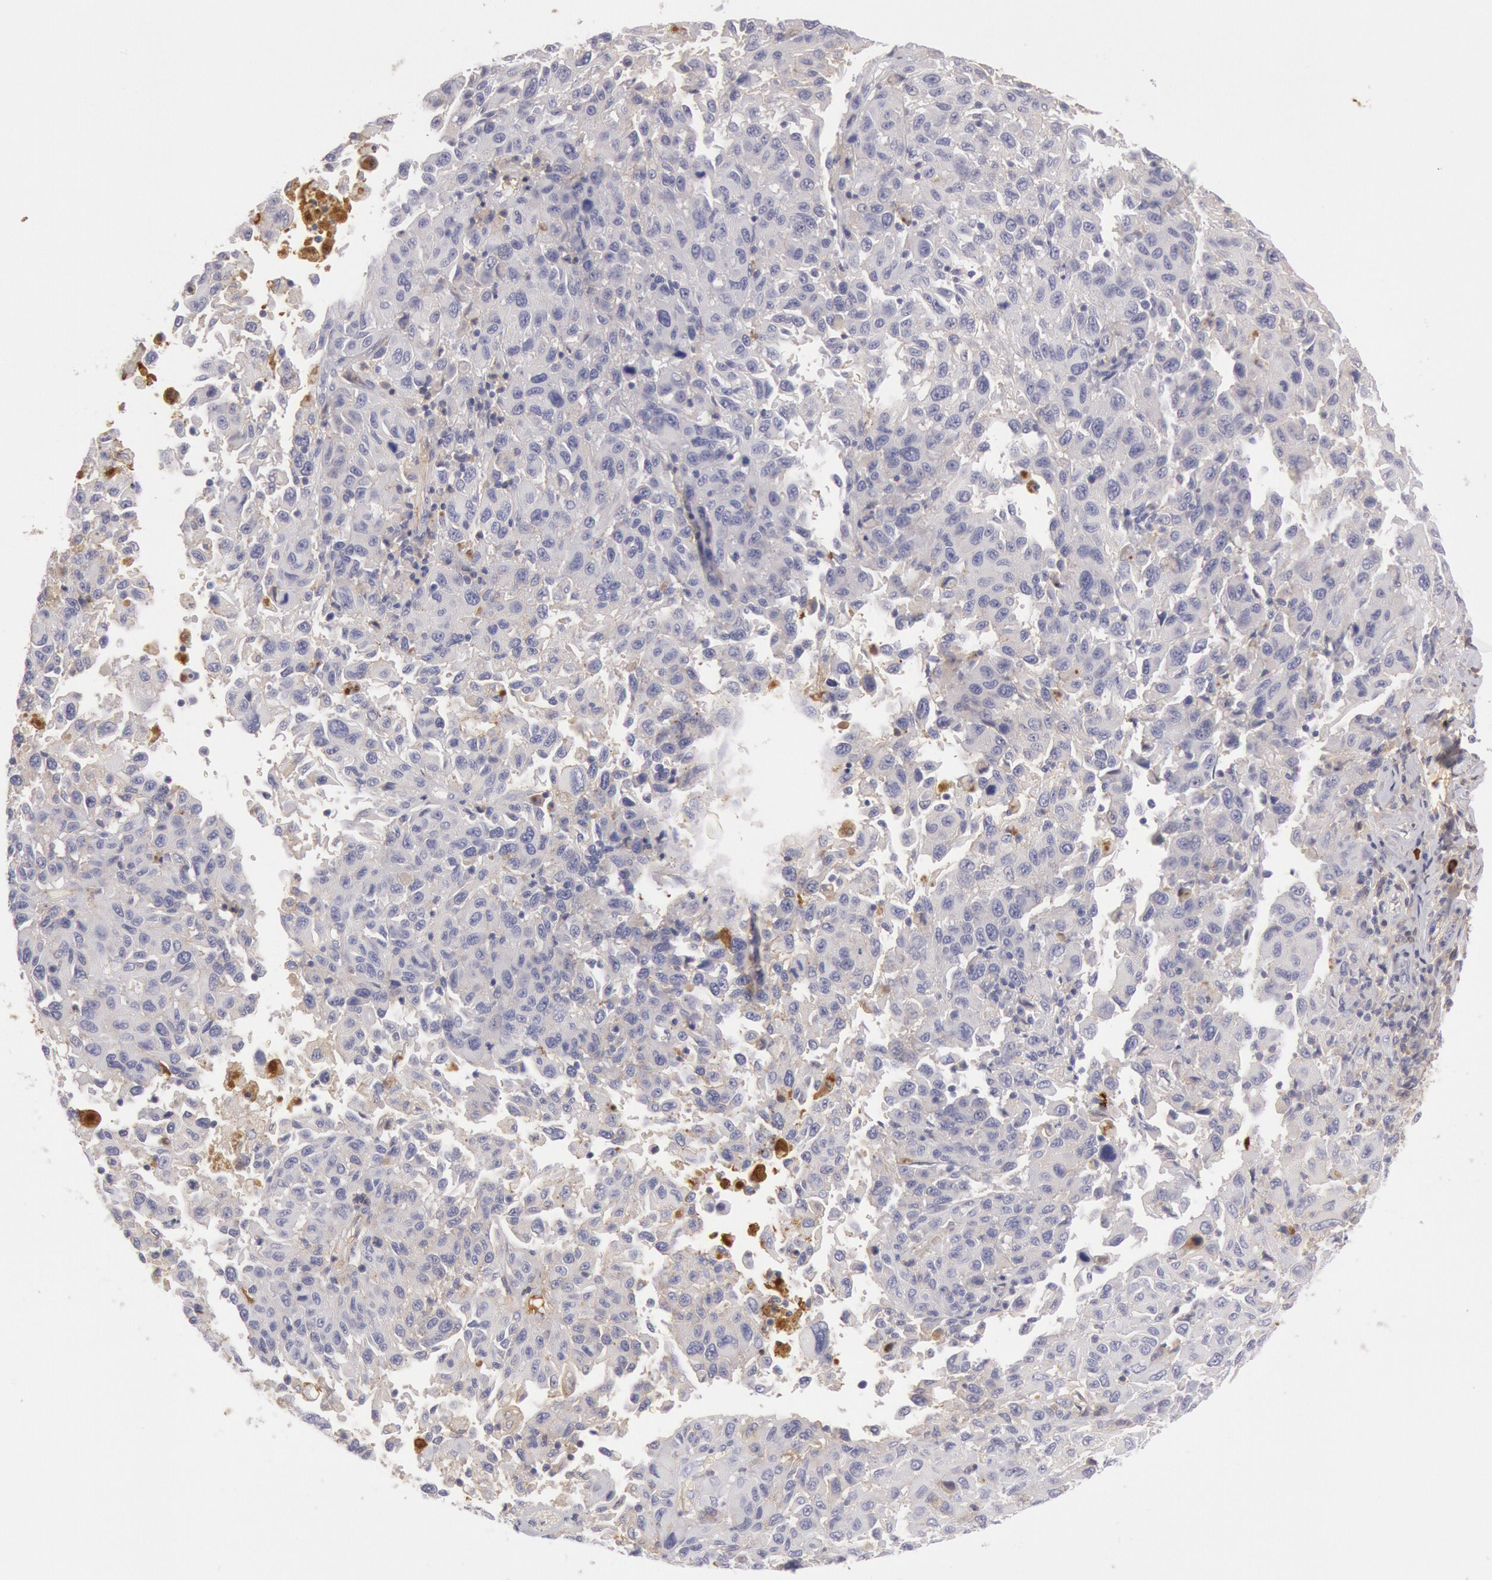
{"staining": {"intensity": "negative", "quantity": "none", "location": "none"}, "tissue": "melanoma", "cell_type": "Tumor cells", "image_type": "cancer", "snomed": [{"axis": "morphology", "description": "Malignant melanoma, NOS"}, {"axis": "topography", "description": "Skin"}], "caption": "This is an IHC photomicrograph of human melanoma. There is no staining in tumor cells.", "gene": "IGHA1", "patient": {"sex": "female", "age": 77}}